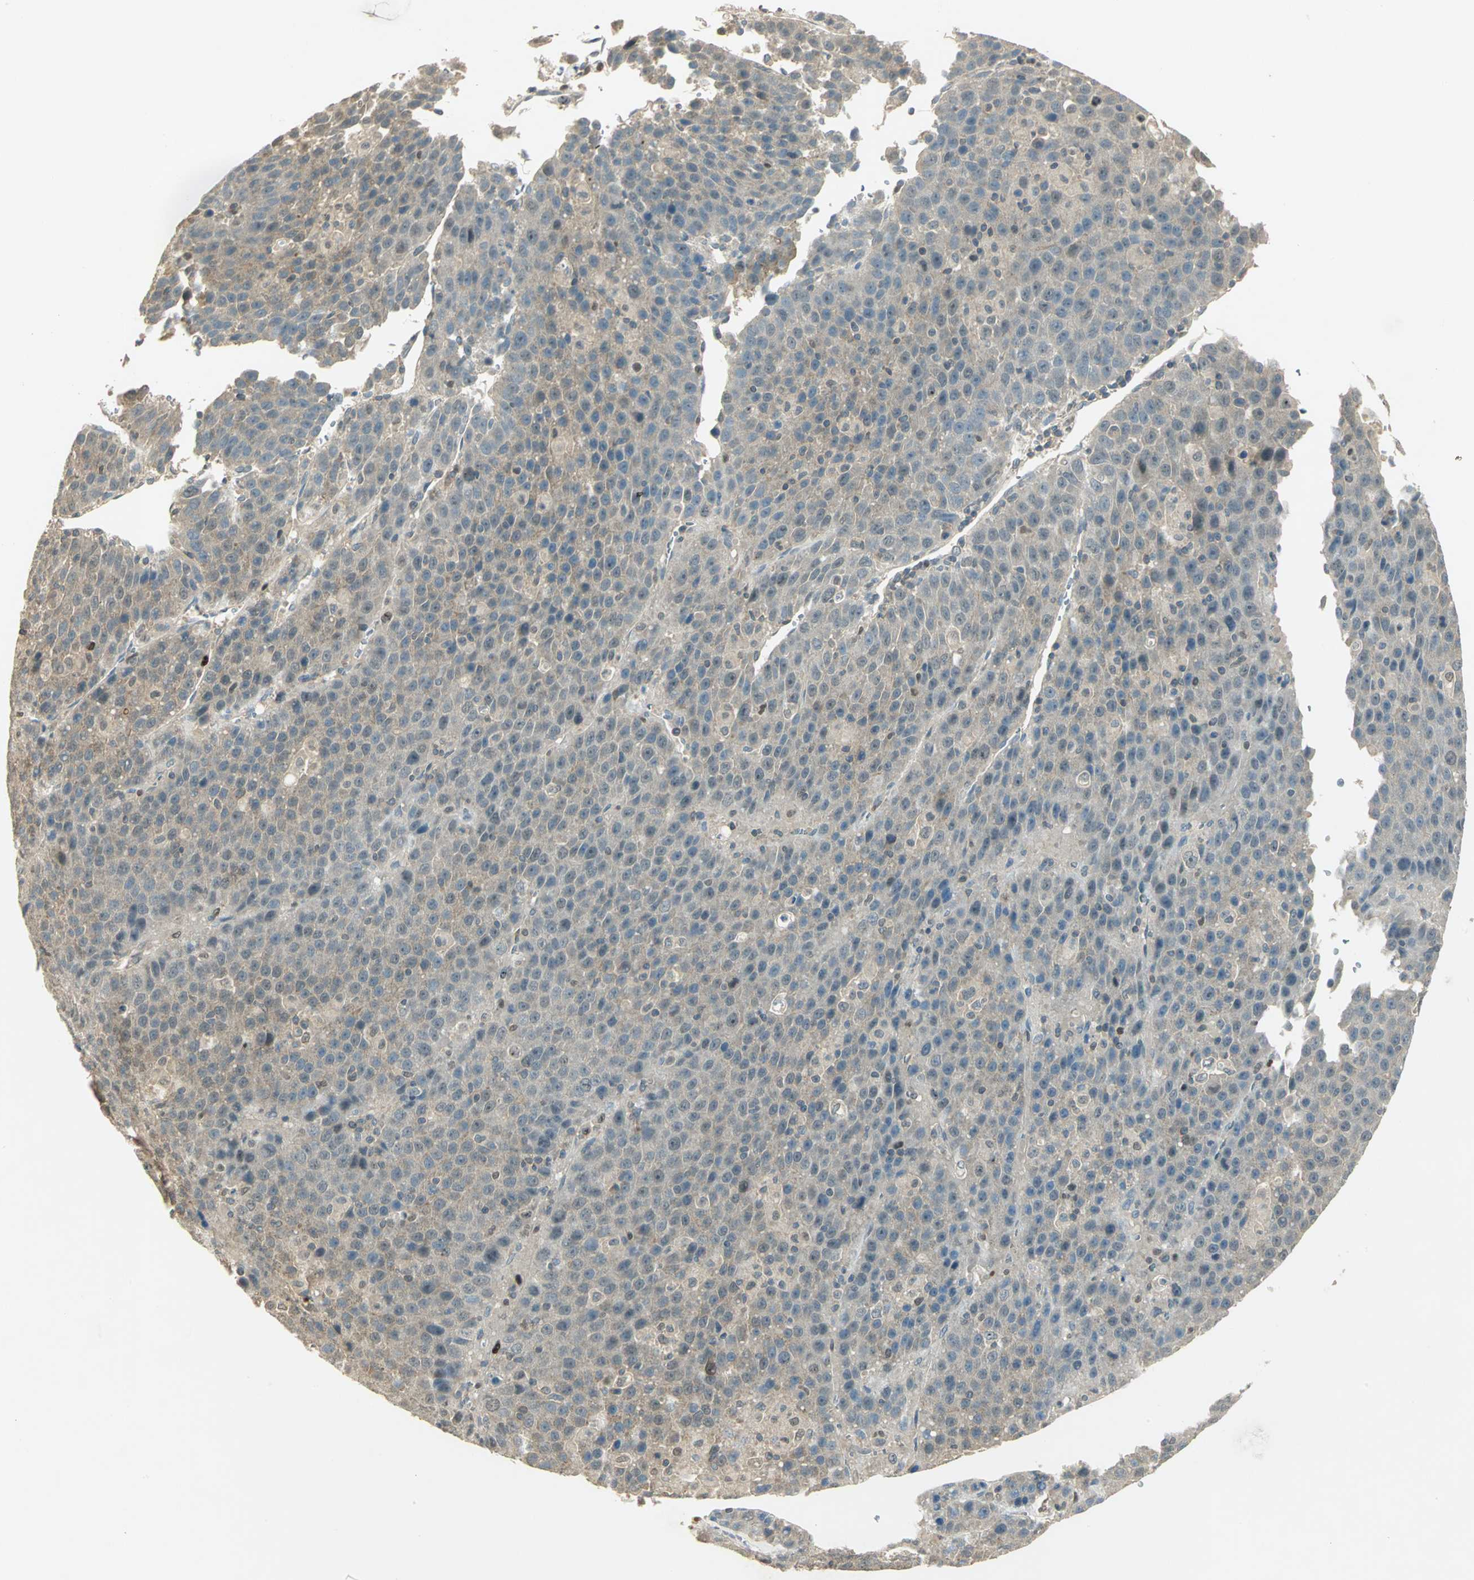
{"staining": {"intensity": "weak", "quantity": "25%-75%", "location": "cytoplasmic/membranous"}, "tissue": "liver cancer", "cell_type": "Tumor cells", "image_type": "cancer", "snomed": [{"axis": "morphology", "description": "Carcinoma, Hepatocellular, NOS"}, {"axis": "topography", "description": "Liver"}], "caption": "Protein analysis of liver cancer (hepatocellular carcinoma) tissue shows weak cytoplasmic/membranous staining in about 25%-75% of tumor cells.", "gene": "BIRC2", "patient": {"sex": "female", "age": 53}}